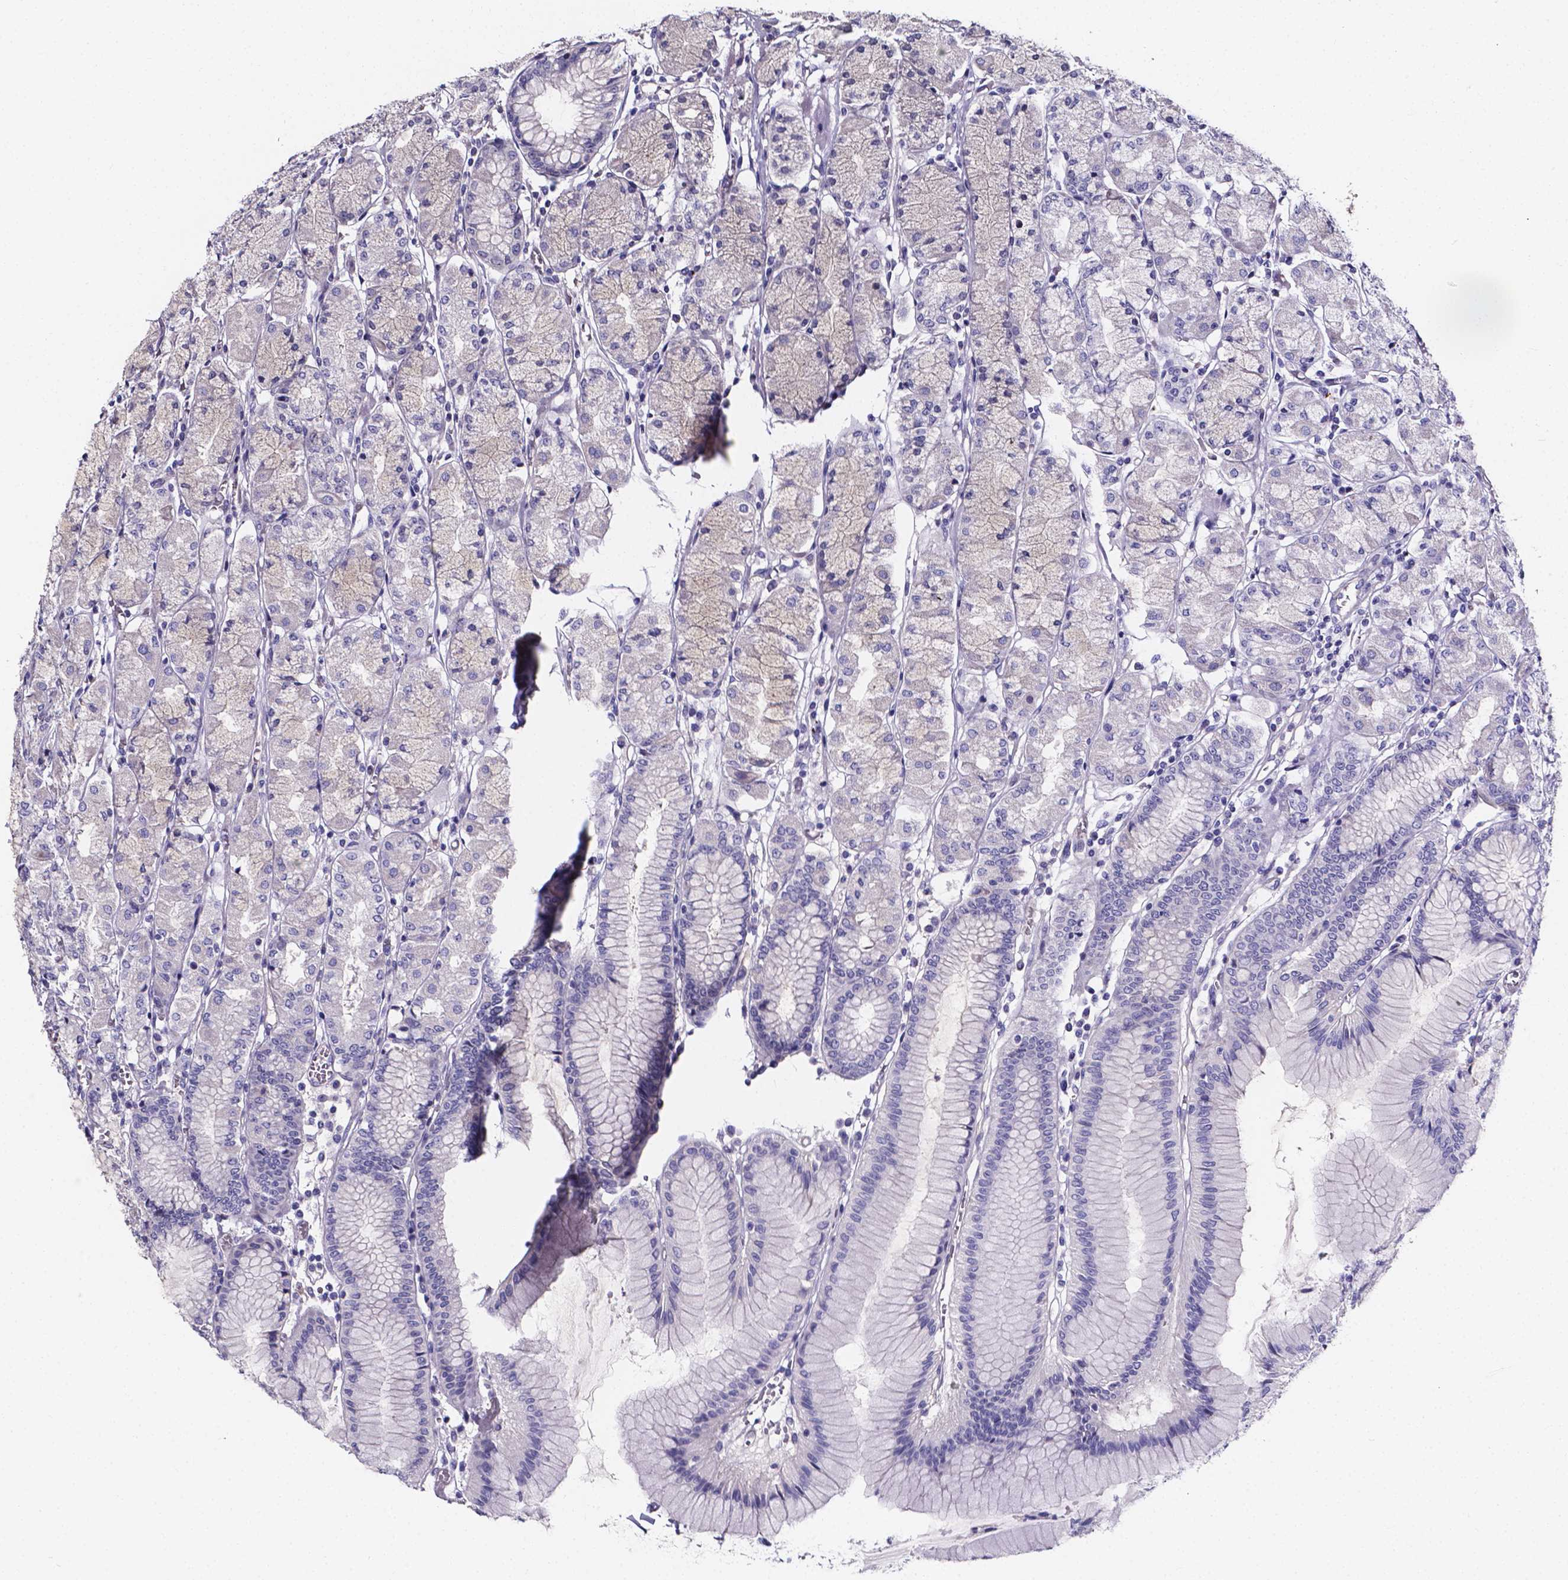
{"staining": {"intensity": "negative", "quantity": "none", "location": "none"}, "tissue": "stomach", "cell_type": "Glandular cells", "image_type": "normal", "snomed": [{"axis": "morphology", "description": "Normal tissue, NOS"}, {"axis": "topography", "description": "Stomach, upper"}], "caption": "A high-resolution micrograph shows IHC staining of unremarkable stomach, which shows no significant expression in glandular cells. (Immunohistochemistry, brightfield microscopy, high magnification).", "gene": "CACNG8", "patient": {"sex": "male", "age": 69}}